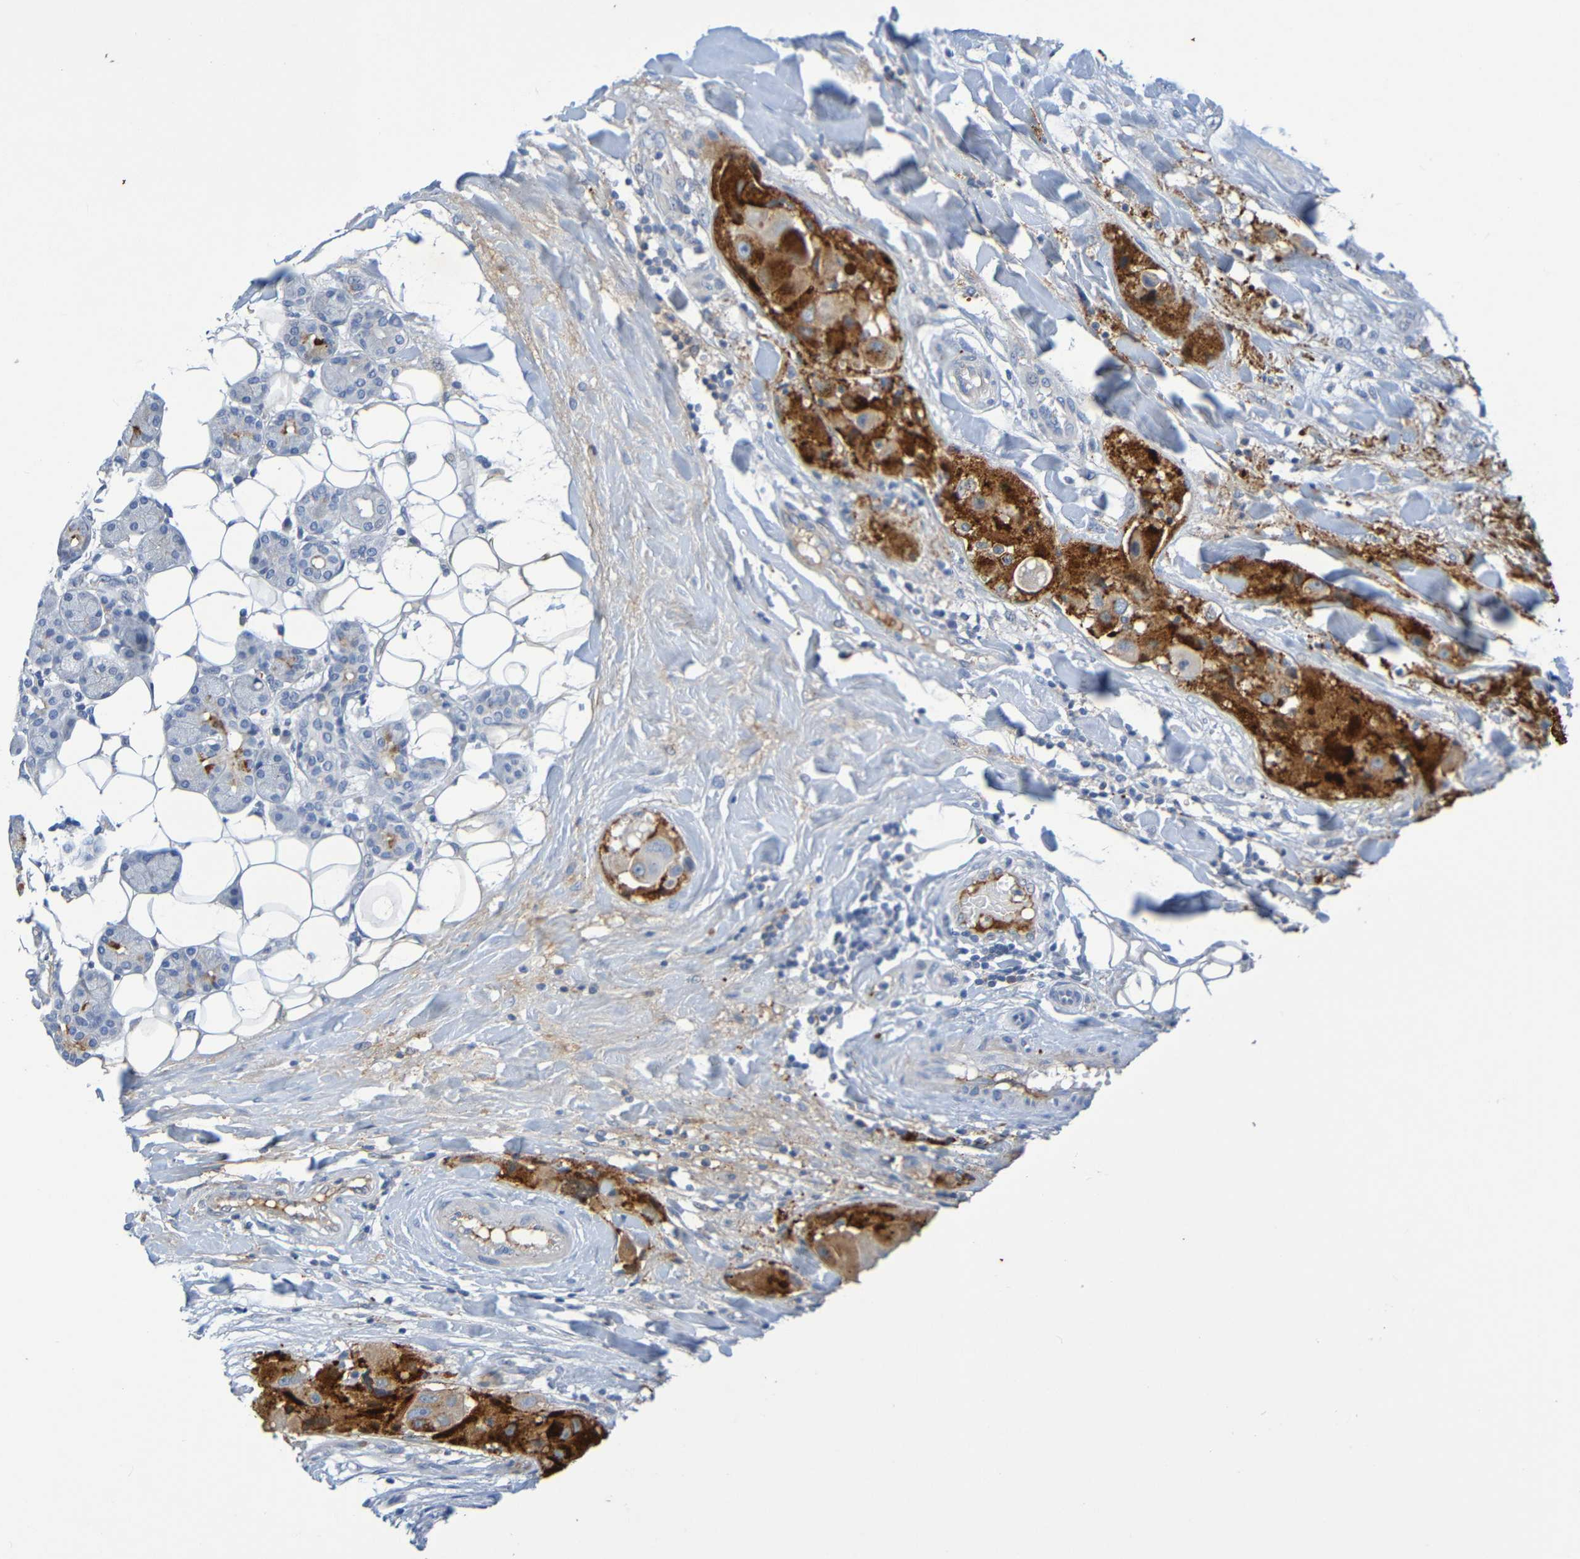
{"staining": {"intensity": "strong", "quantity": ">75%", "location": "cytoplasmic/membranous"}, "tissue": "head and neck cancer", "cell_type": "Tumor cells", "image_type": "cancer", "snomed": [{"axis": "morphology", "description": "Normal tissue, NOS"}, {"axis": "morphology", "description": "Adenocarcinoma, NOS"}, {"axis": "topography", "description": "Salivary gland"}, {"axis": "topography", "description": "Head-Neck"}], "caption": "The image demonstrates staining of head and neck cancer, revealing strong cytoplasmic/membranous protein staining (brown color) within tumor cells. The staining was performed using DAB (3,3'-diaminobenzidine), with brown indicating positive protein expression. Nuclei are stained blue with hematoxylin.", "gene": "IL10", "patient": {"sex": "male", "age": 80}}